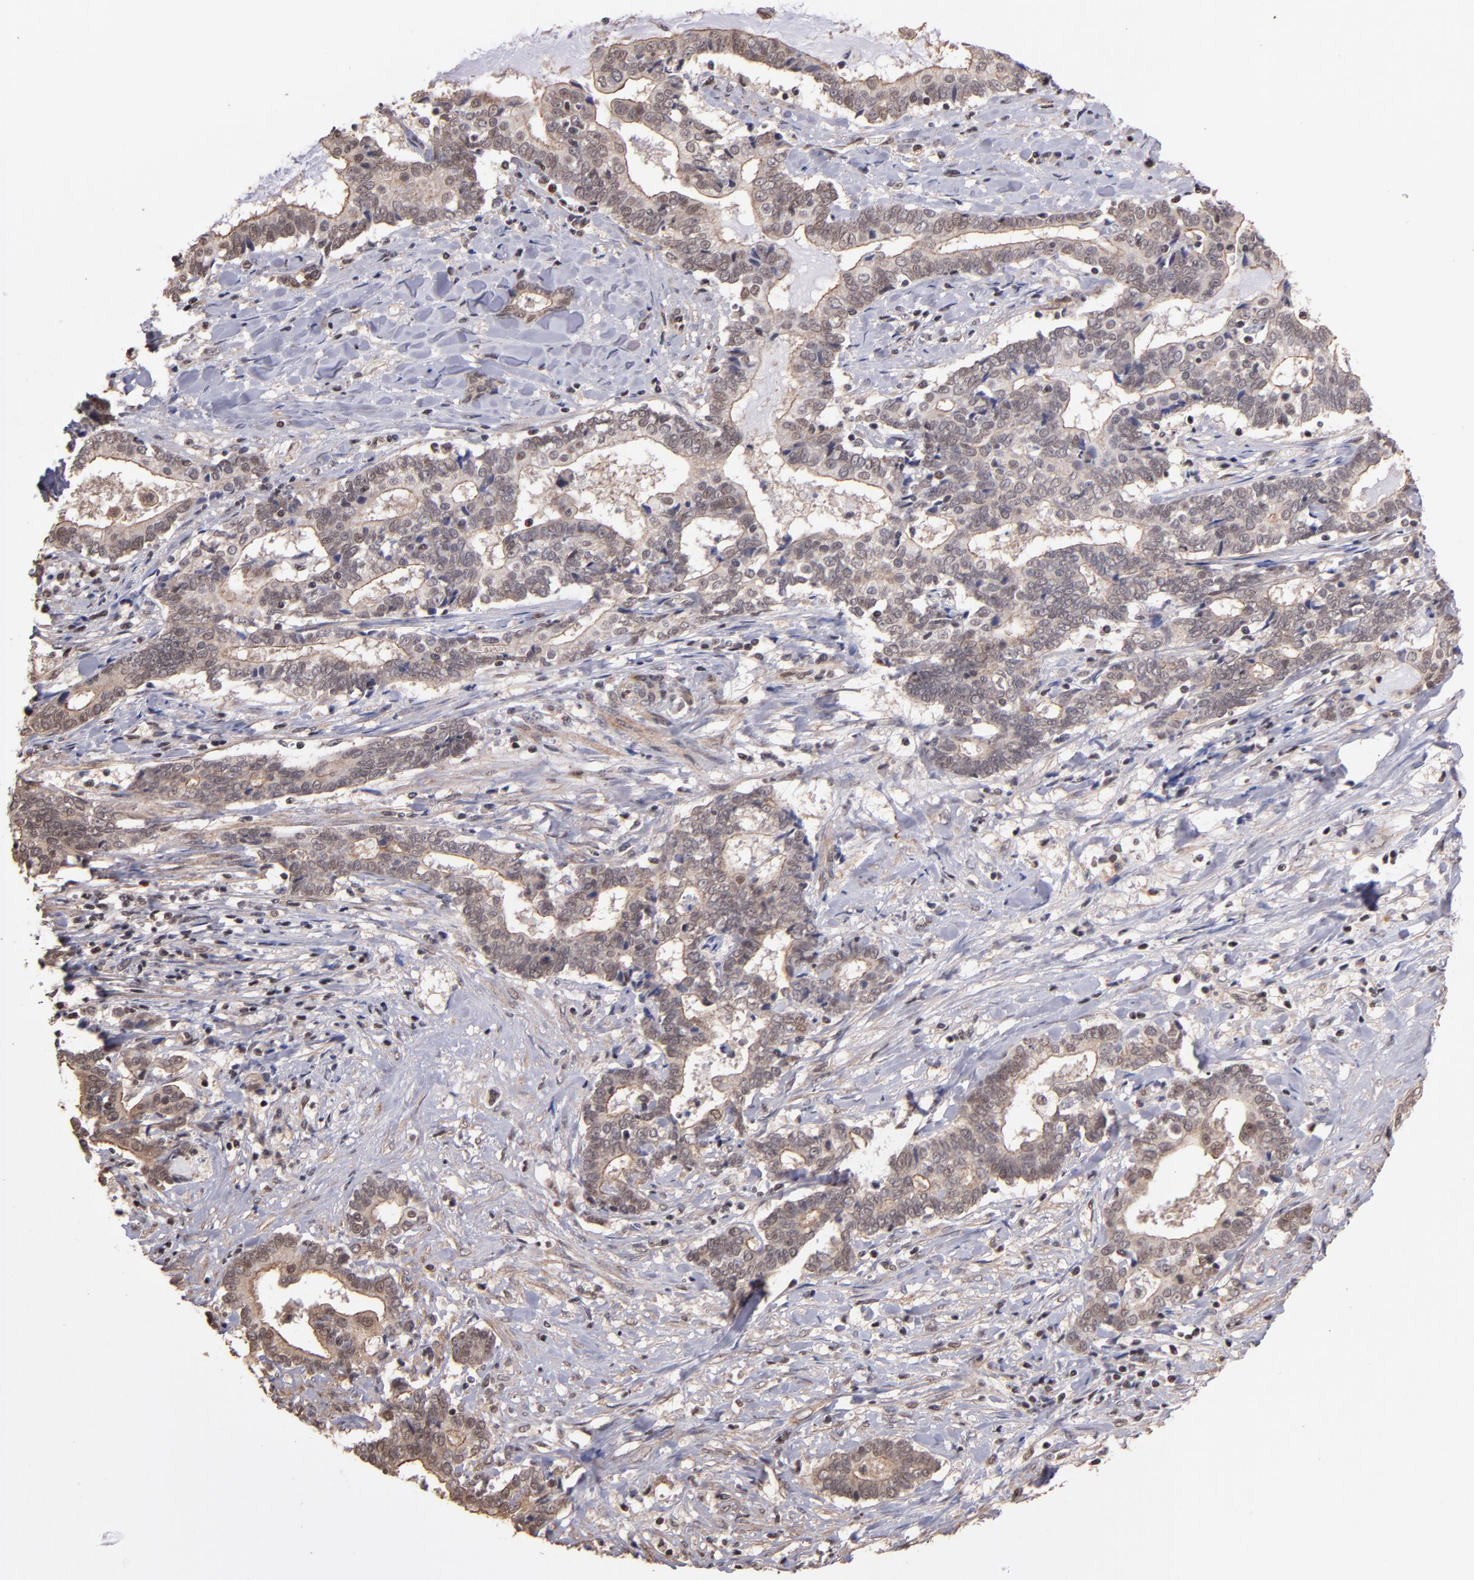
{"staining": {"intensity": "weak", "quantity": ">75%", "location": "cytoplasmic/membranous"}, "tissue": "liver cancer", "cell_type": "Tumor cells", "image_type": "cancer", "snomed": [{"axis": "morphology", "description": "Cholangiocarcinoma"}, {"axis": "topography", "description": "Liver"}], "caption": "Tumor cells show low levels of weak cytoplasmic/membranous staining in about >75% of cells in liver cancer.", "gene": "TERF2", "patient": {"sex": "male", "age": 57}}